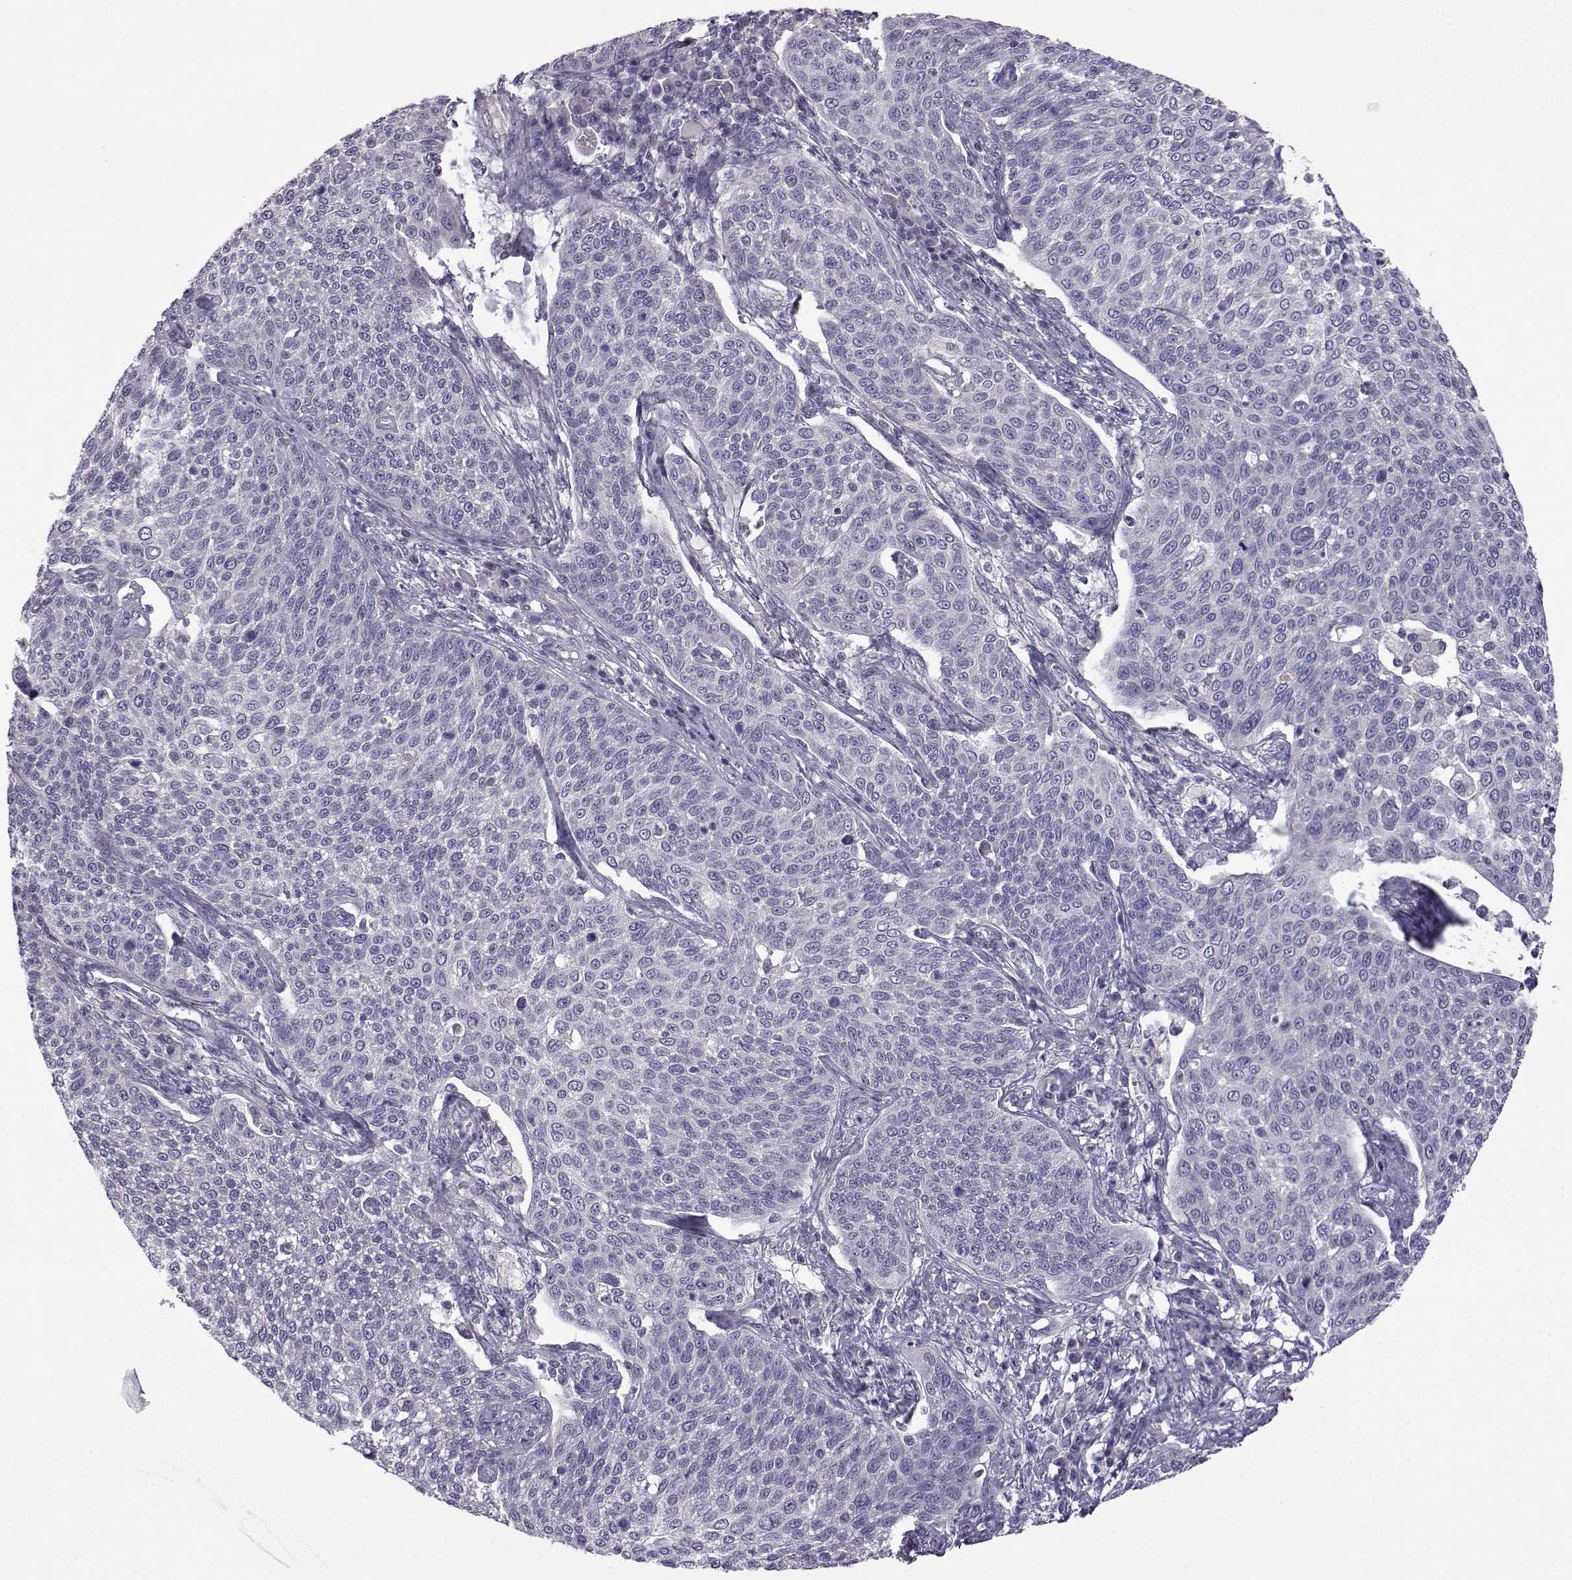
{"staining": {"intensity": "negative", "quantity": "none", "location": "none"}, "tissue": "cervical cancer", "cell_type": "Tumor cells", "image_type": "cancer", "snomed": [{"axis": "morphology", "description": "Squamous cell carcinoma, NOS"}, {"axis": "topography", "description": "Cervix"}], "caption": "Cervical cancer (squamous cell carcinoma) was stained to show a protein in brown. There is no significant expression in tumor cells.", "gene": "VGF", "patient": {"sex": "female", "age": 34}}